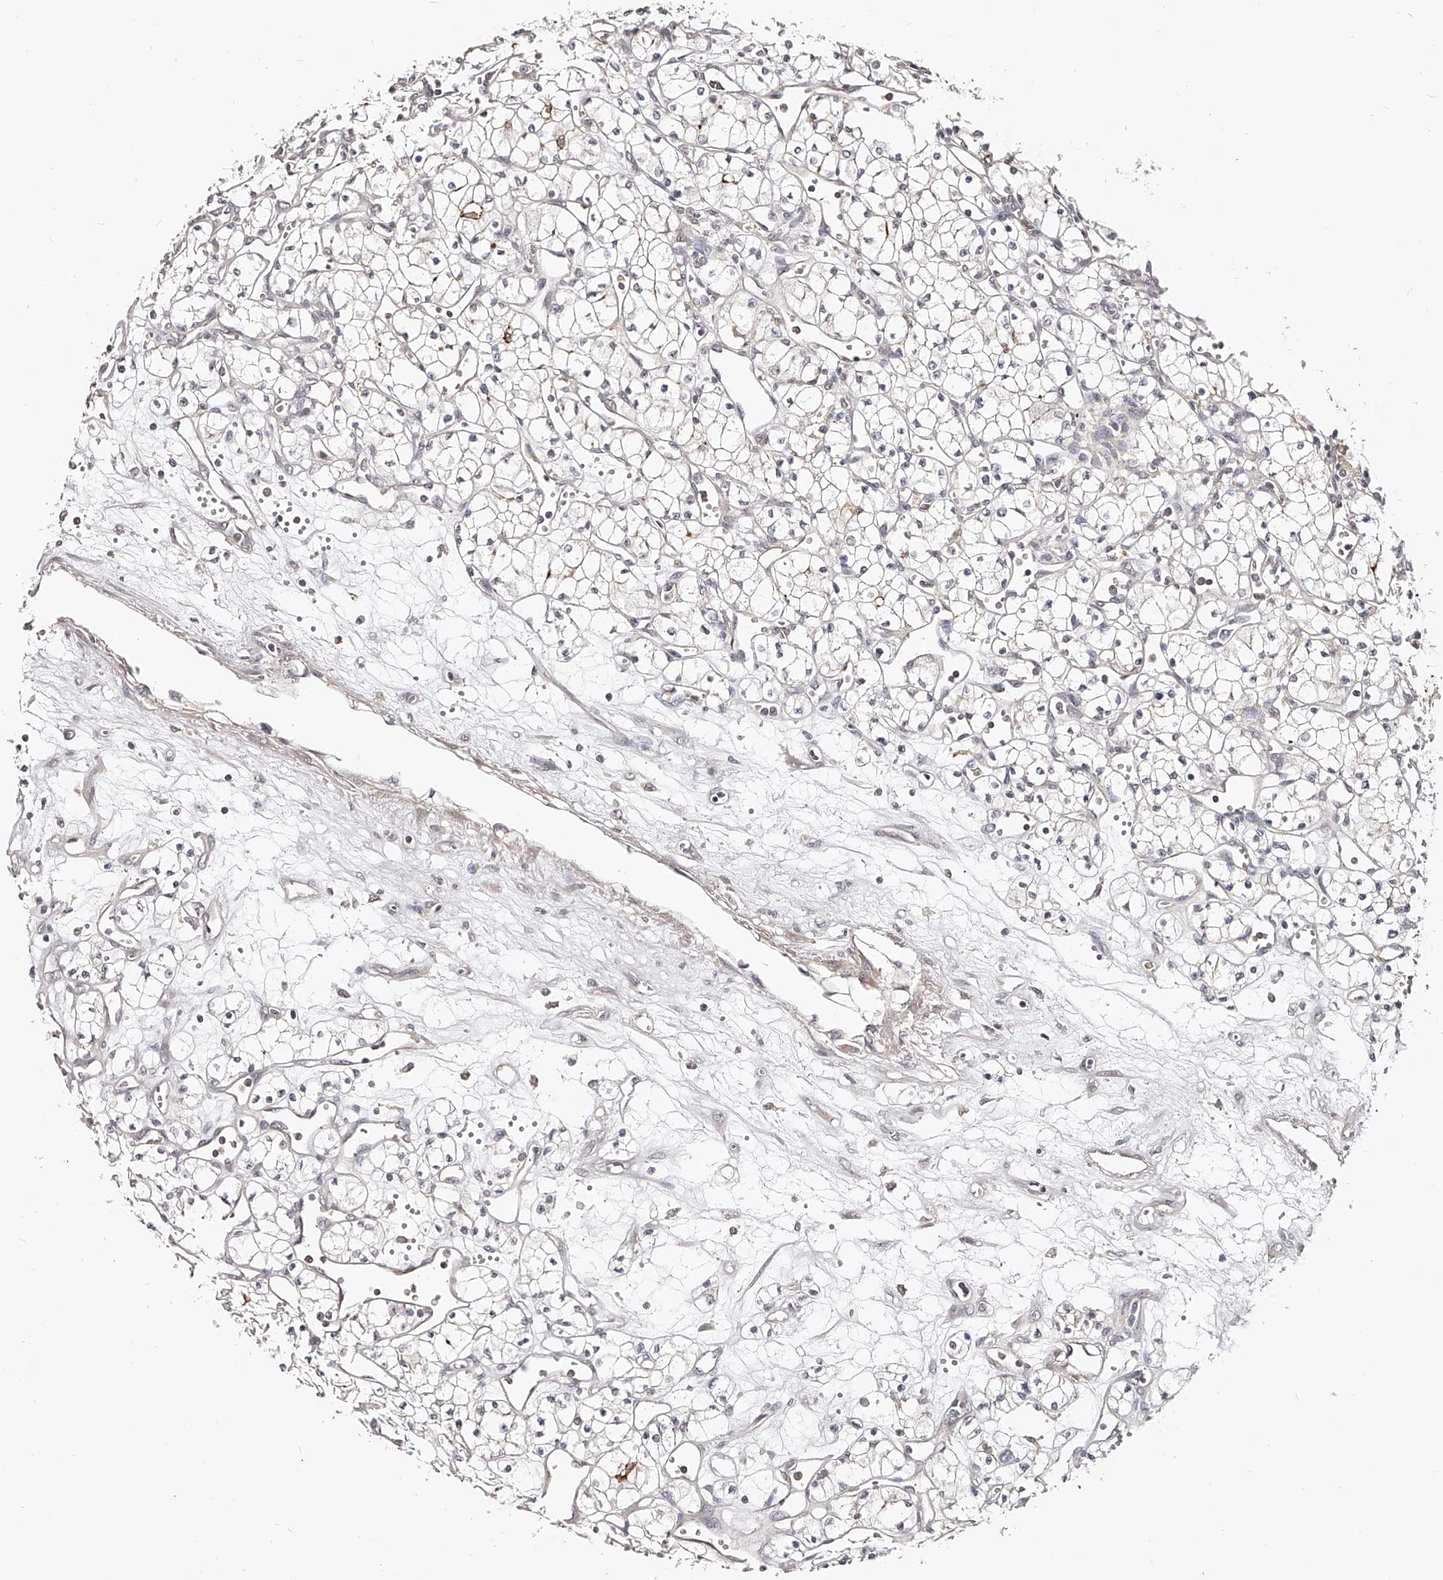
{"staining": {"intensity": "negative", "quantity": "none", "location": "none"}, "tissue": "renal cancer", "cell_type": "Tumor cells", "image_type": "cancer", "snomed": [{"axis": "morphology", "description": "Adenocarcinoma, NOS"}, {"axis": "topography", "description": "Kidney"}], "caption": "This is an immunohistochemistry image of human adenocarcinoma (renal). There is no expression in tumor cells.", "gene": "ZNF789", "patient": {"sex": "male", "age": 59}}